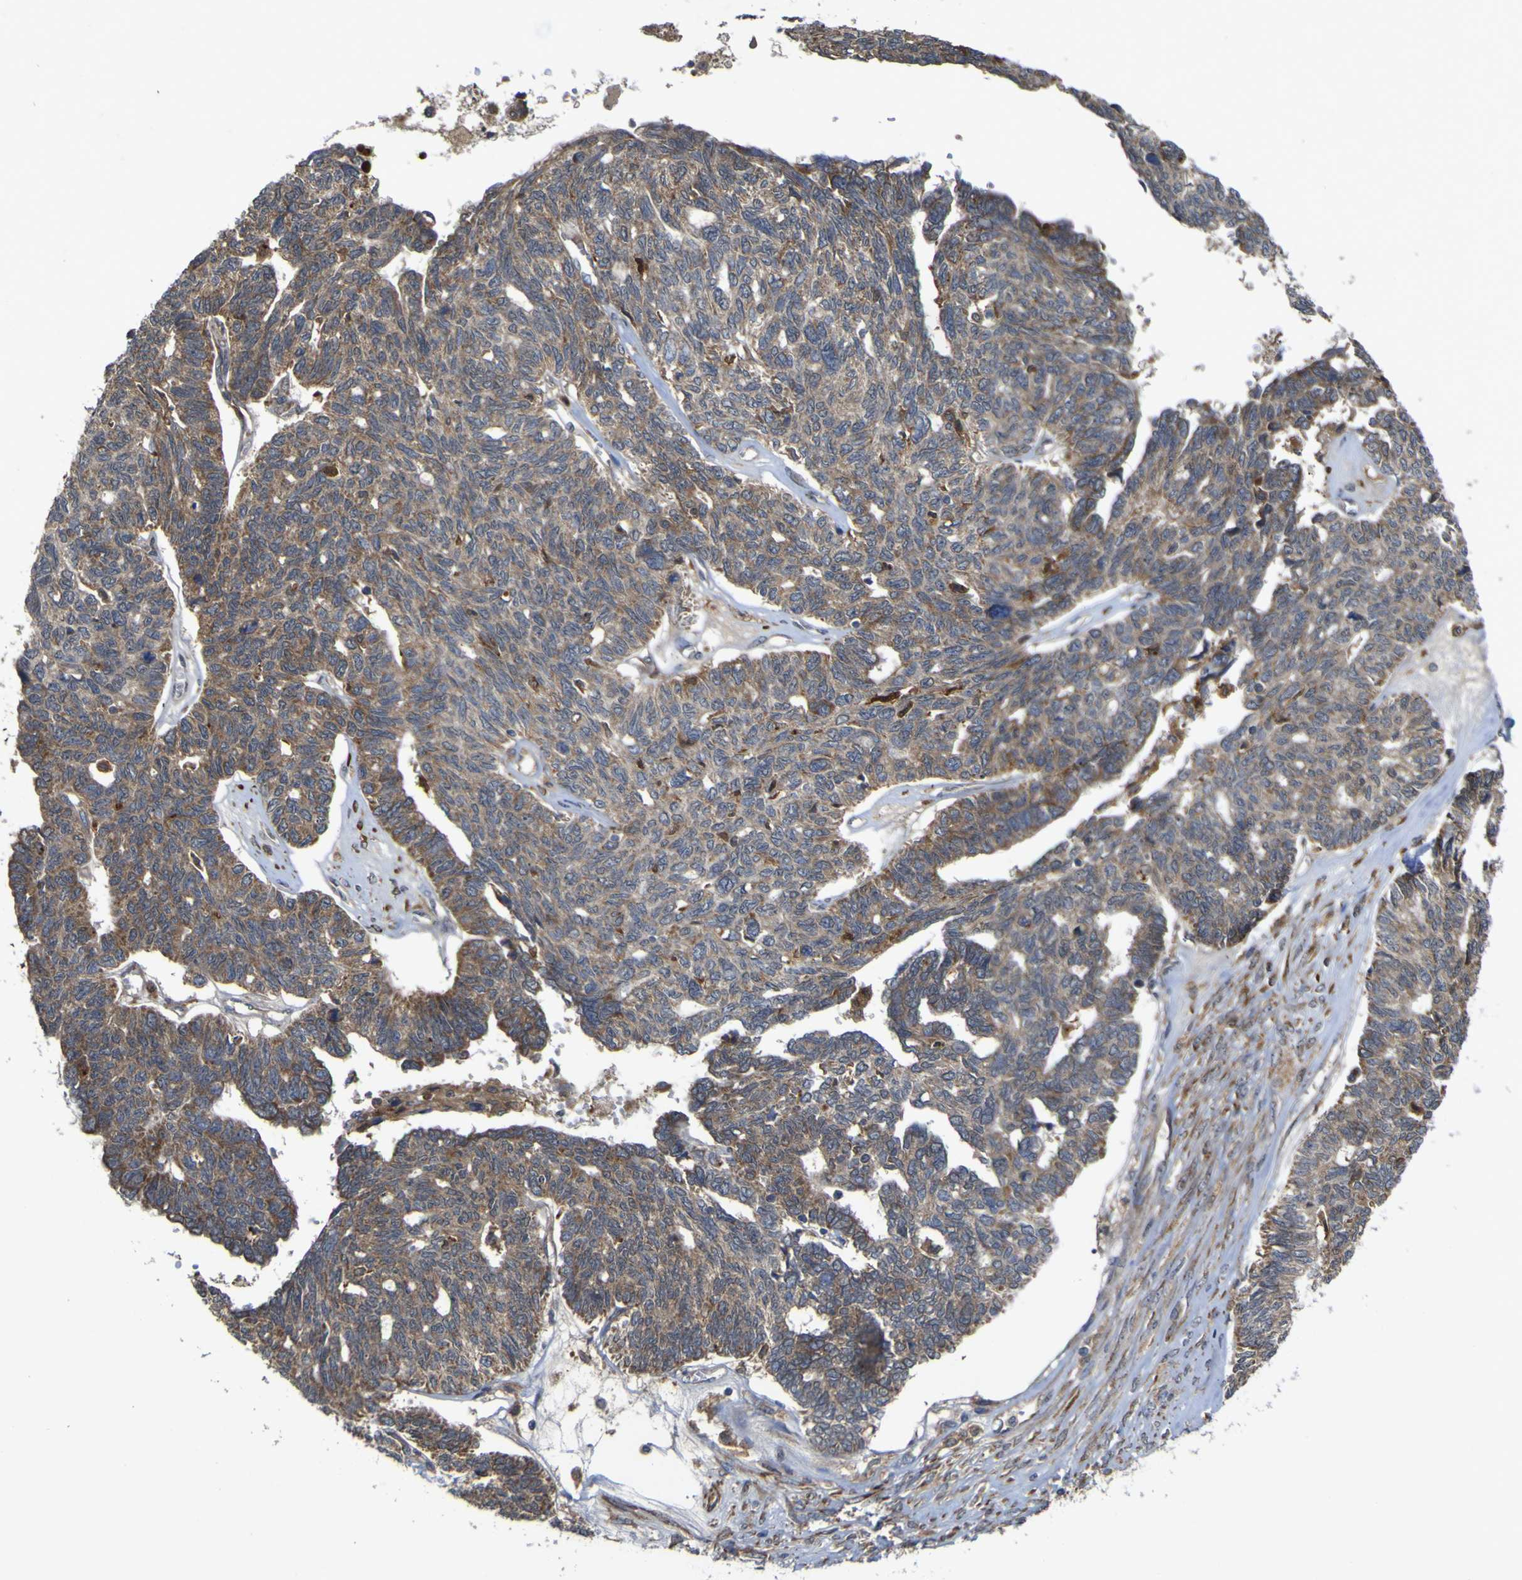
{"staining": {"intensity": "moderate", "quantity": ">75%", "location": "cytoplasmic/membranous"}, "tissue": "ovarian cancer", "cell_type": "Tumor cells", "image_type": "cancer", "snomed": [{"axis": "morphology", "description": "Cystadenocarcinoma, serous, NOS"}, {"axis": "topography", "description": "Ovary"}], "caption": "Tumor cells exhibit moderate cytoplasmic/membranous staining in approximately >75% of cells in ovarian serous cystadenocarcinoma.", "gene": "IRAK2", "patient": {"sex": "female", "age": 79}}